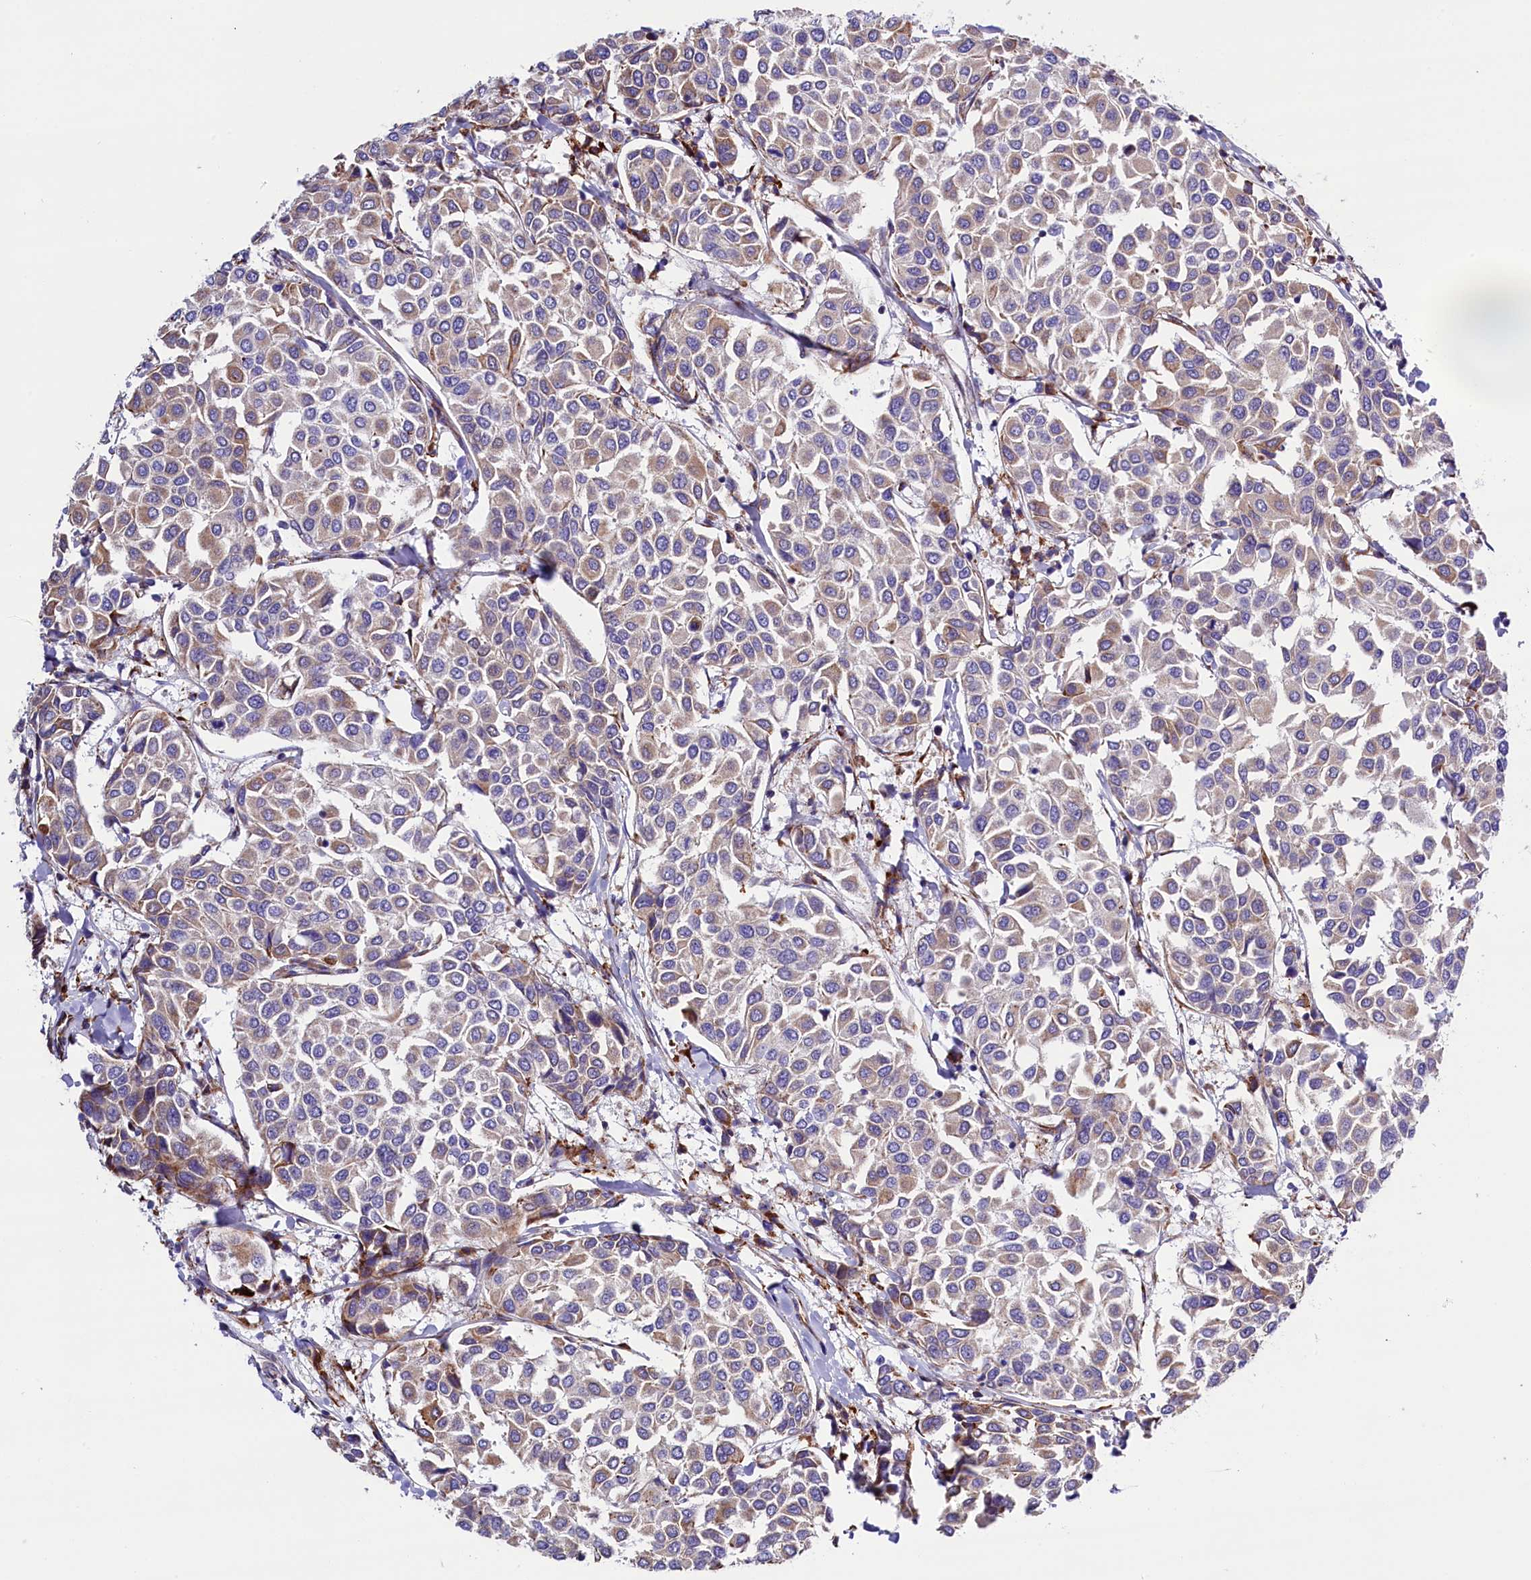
{"staining": {"intensity": "weak", "quantity": "<25%", "location": "cytoplasmic/membranous"}, "tissue": "breast cancer", "cell_type": "Tumor cells", "image_type": "cancer", "snomed": [{"axis": "morphology", "description": "Duct carcinoma"}, {"axis": "topography", "description": "Breast"}], "caption": "Breast cancer (infiltrating ductal carcinoma) was stained to show a protein in brown. There is no significant positivity in tumor cells.", "gene": "CMTR2", "patient": {"sex": "female", "age": 55}}